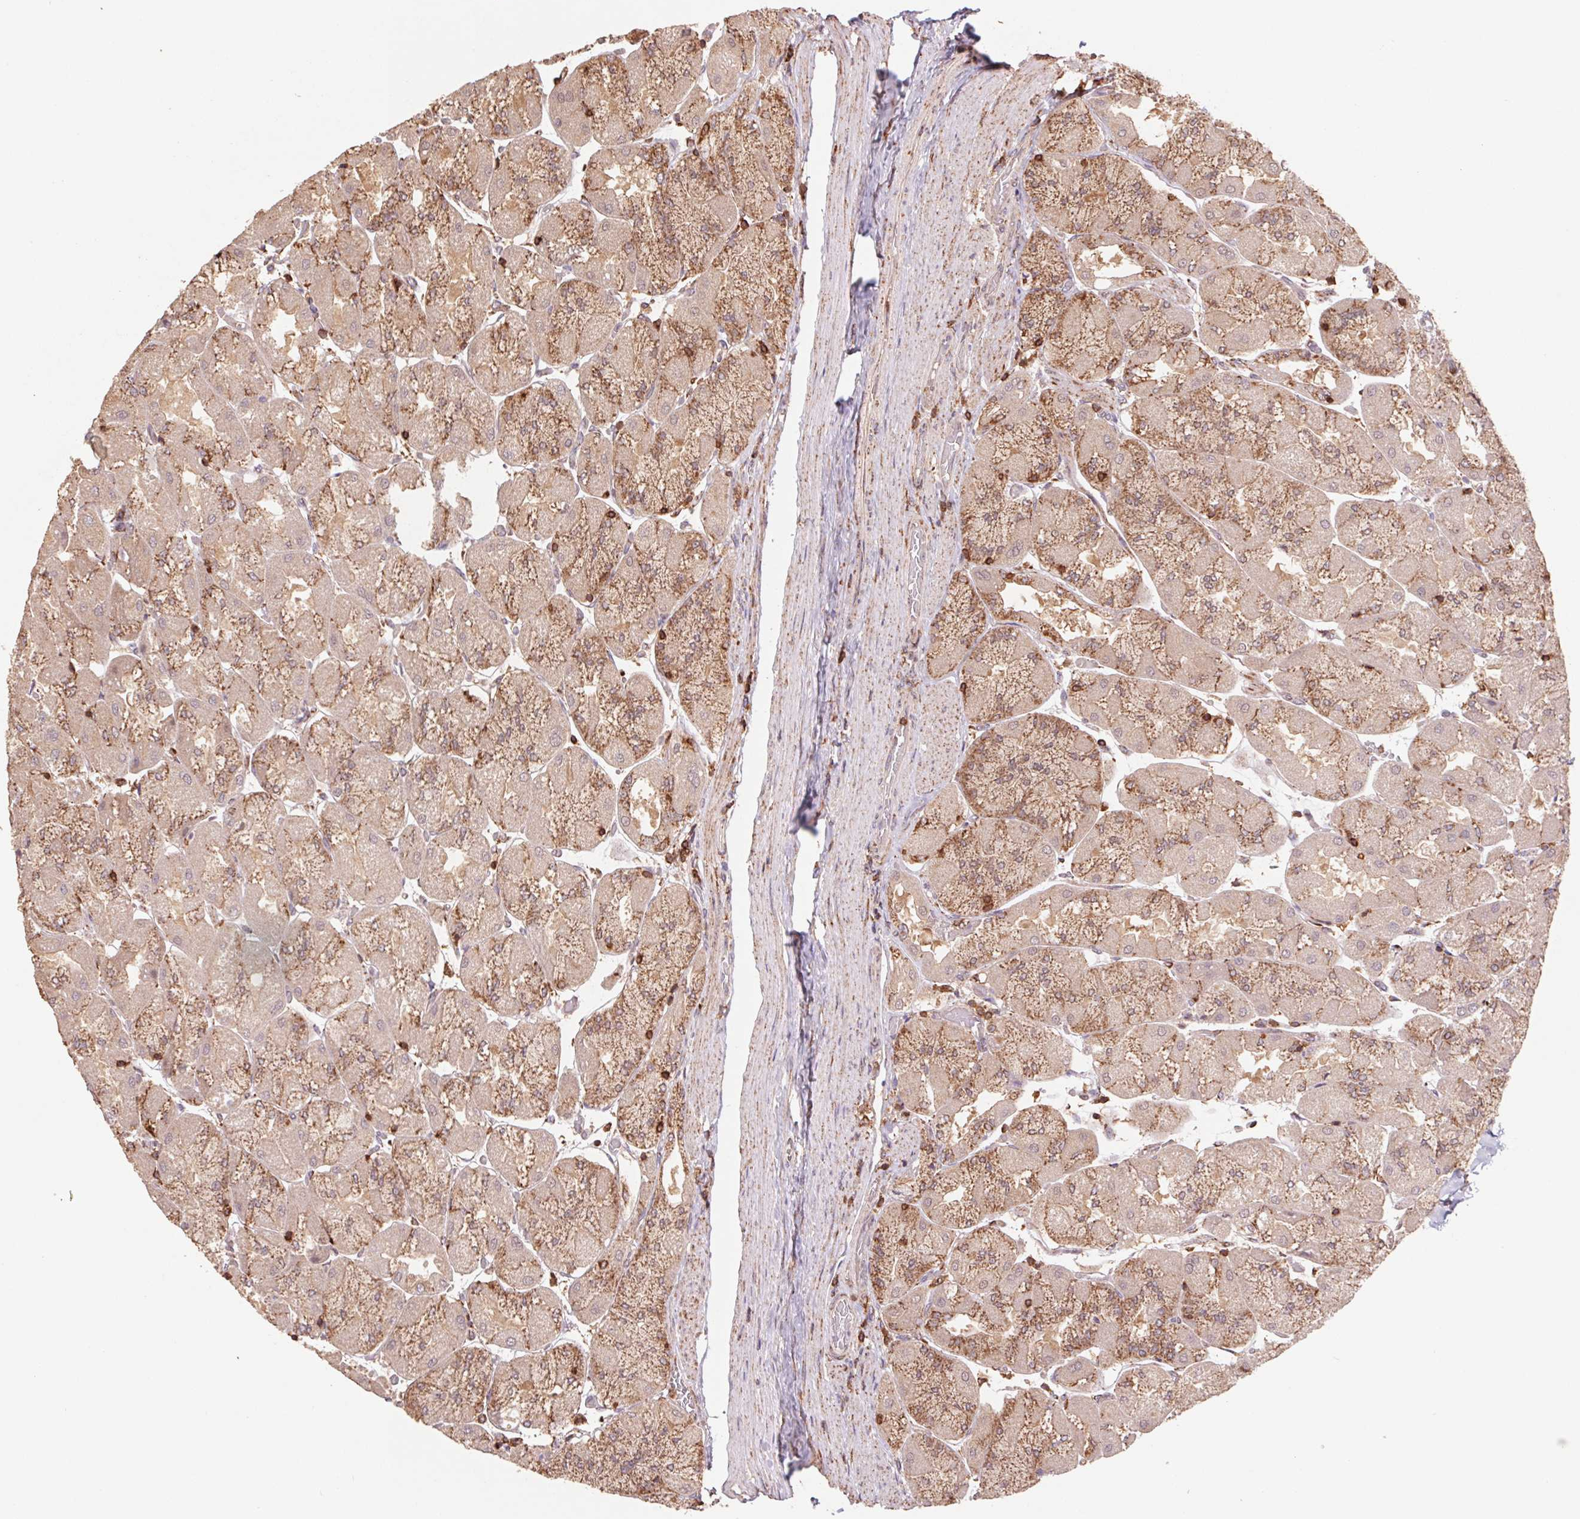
{"staining": {"intensity": "moderate", "quantity": ">75%", "location": "cytoplasmic/membranous"}, "tissue": "stomach", "cell_type": "Glandular cells", "image_type": "normal", "snomed": [{"axis": "morphology", "description": "Normal tissue, NOS"}, {"axis": "topography", "description": "Stomach"}], "caption": "This image reveals immunohistochemistry staining of unremarkable human stomach, with medium moderate cytoplasmic/membranous positivity in approximately >75% of glandular cells.", "gene": "URM1", "patient": {"sex": "female", "age": 61}}